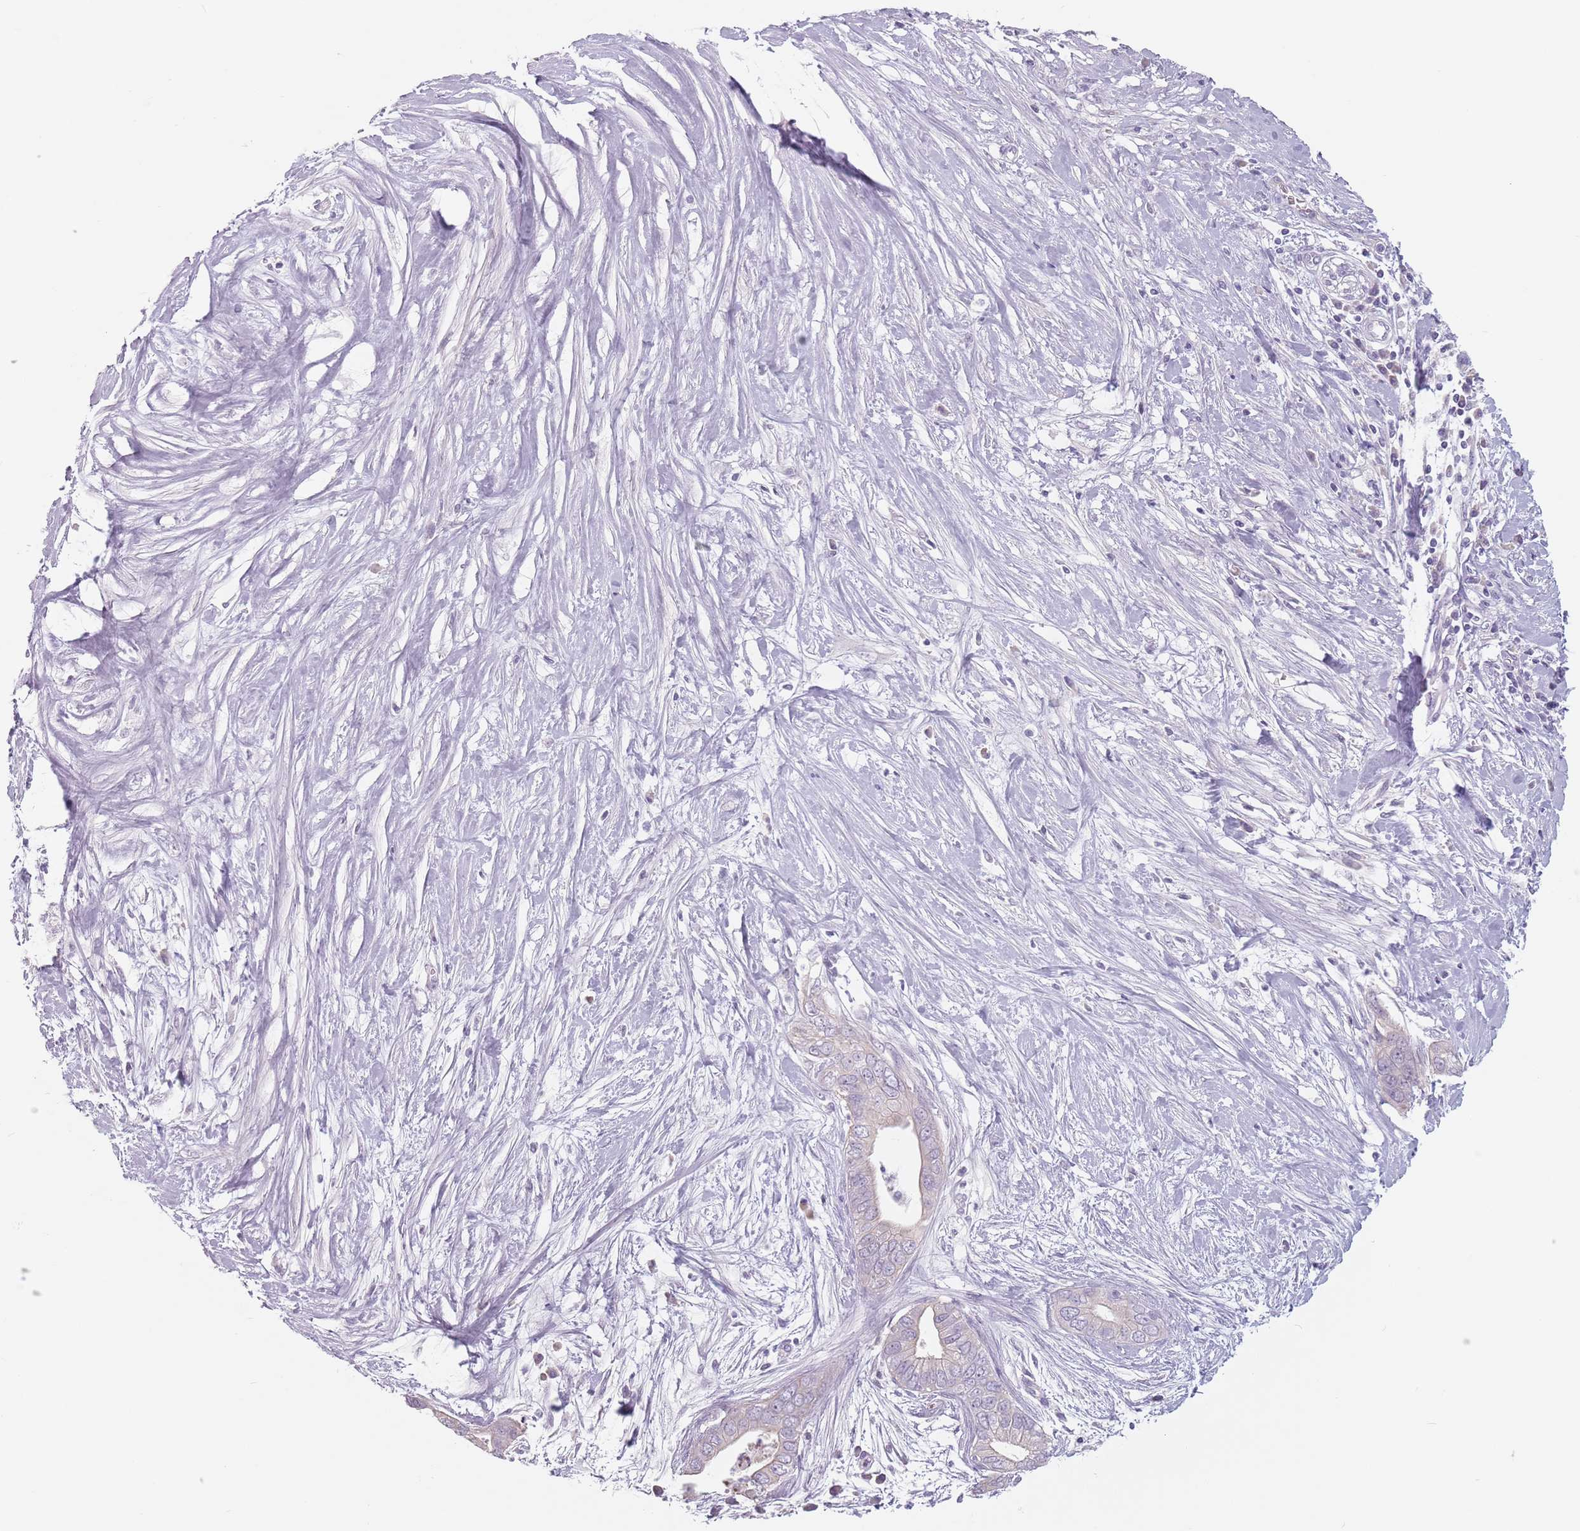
{"staining": {"intensity": "negative", "quantity": "none", "location": "none"}, "tissue": "pancreatic cancer", "cell_type": "Tumor cells", "image_type": "cancer", "snomed": [{"axis": "morphology", "description": "Adenocarcinoma, NOS"}, {"axis": "topography", "description": "Pancreas"}], "caption": "This is an immunohistochemistry (IHC) image of human pancreatic cancer (adenocarcinoma). There is no expression in tumor cells.", "gene": "CEP19", "patient": {"sex": "male", "age": 75}}